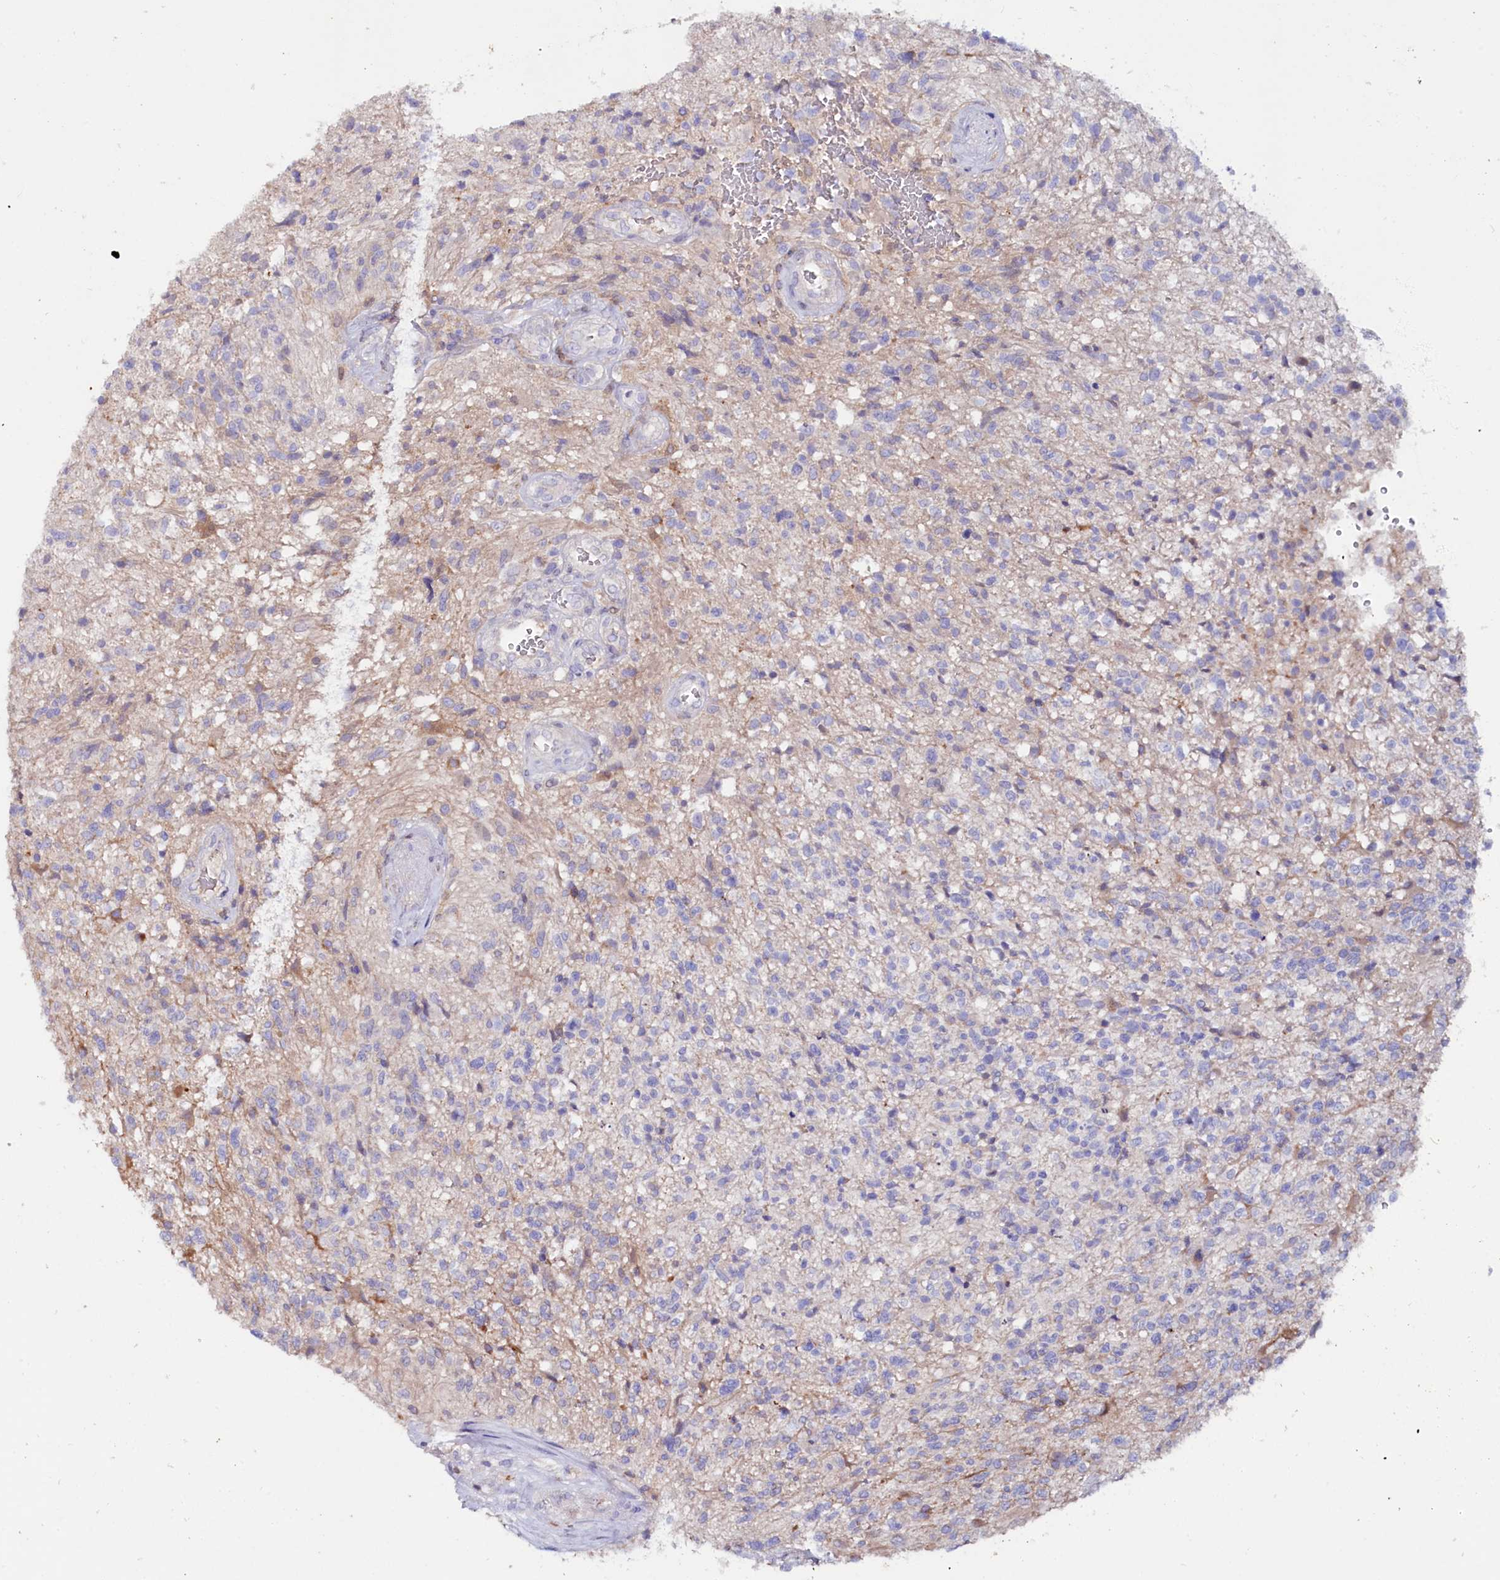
{"staining": {"intensity": "negative", "quantity": "none", "location": "none"}, "tissue": "glioma", "cell_type": "Tumor cells", "image_type": "cancer", "snomed": [{"axis": "morphology", "description": "Glioma, malignant, High grade"}, {"axis": "topography", "description": "Brain"}], "caption": "Immunohistochemistry (IHC) of glioma displays no positivity in tumor cells.", "gene": "IL17RD", "patient": {"sex": "male", "age": 56}}